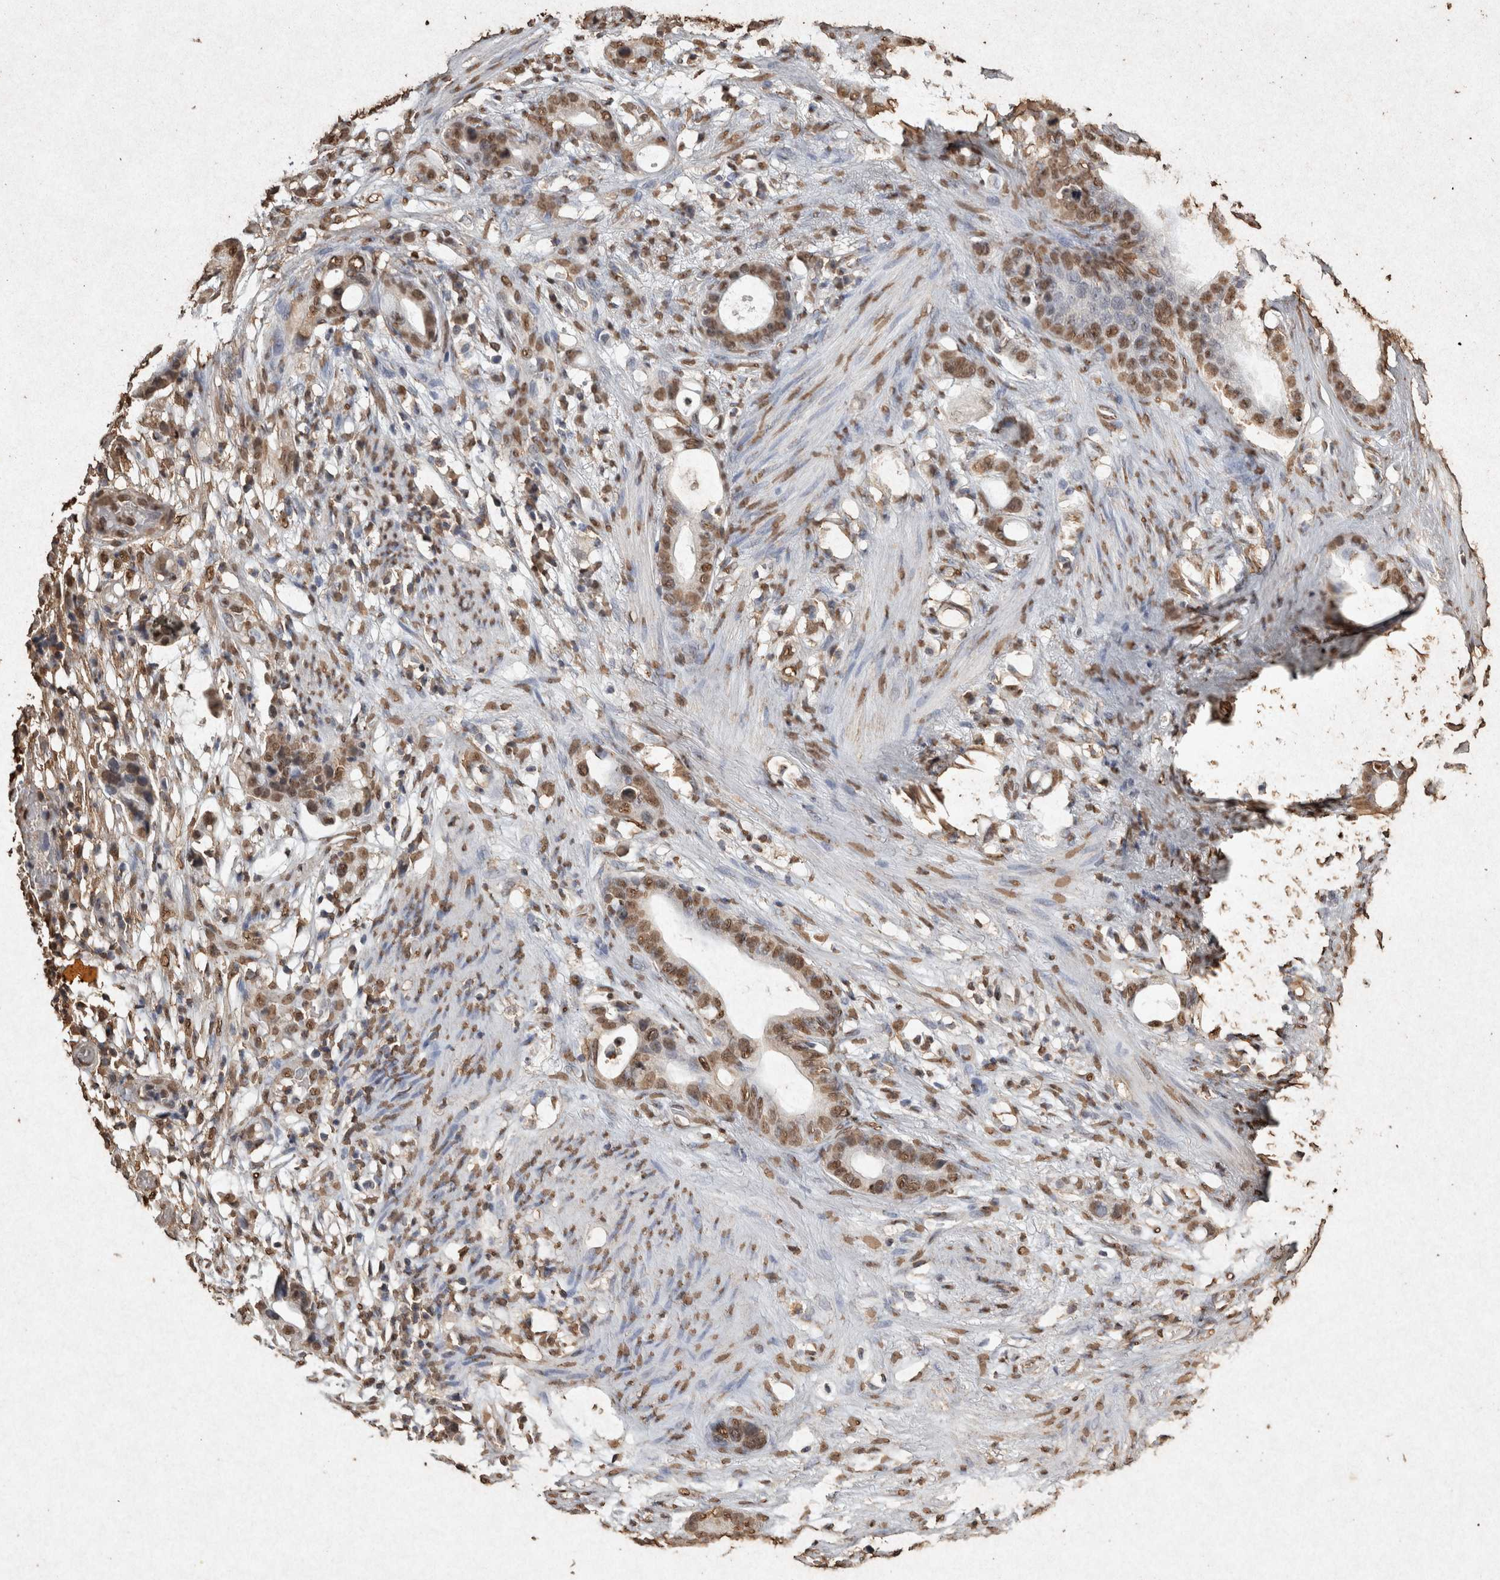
{"staining": {"intensity": "moderate", "quantity": ">75%", "location": "nuclear"}, "tissue": "stomach cancer", "cell_type": "Tumor cells", "image_type": "cancer", "snomed": [{"axis": "morphology", "description": "Adenocarcinoma, NOS"}, {"axis": "topography", "description": "Stomach"}], "caption": "Immunohistochemical staining of stomach cancer (adenocarcinoma) displays medium levels of moderate nuclear expression in approximately >75% of tumor cells.", "gene": "FSTL3", "patient": {"sex": "female", "age": 75}}